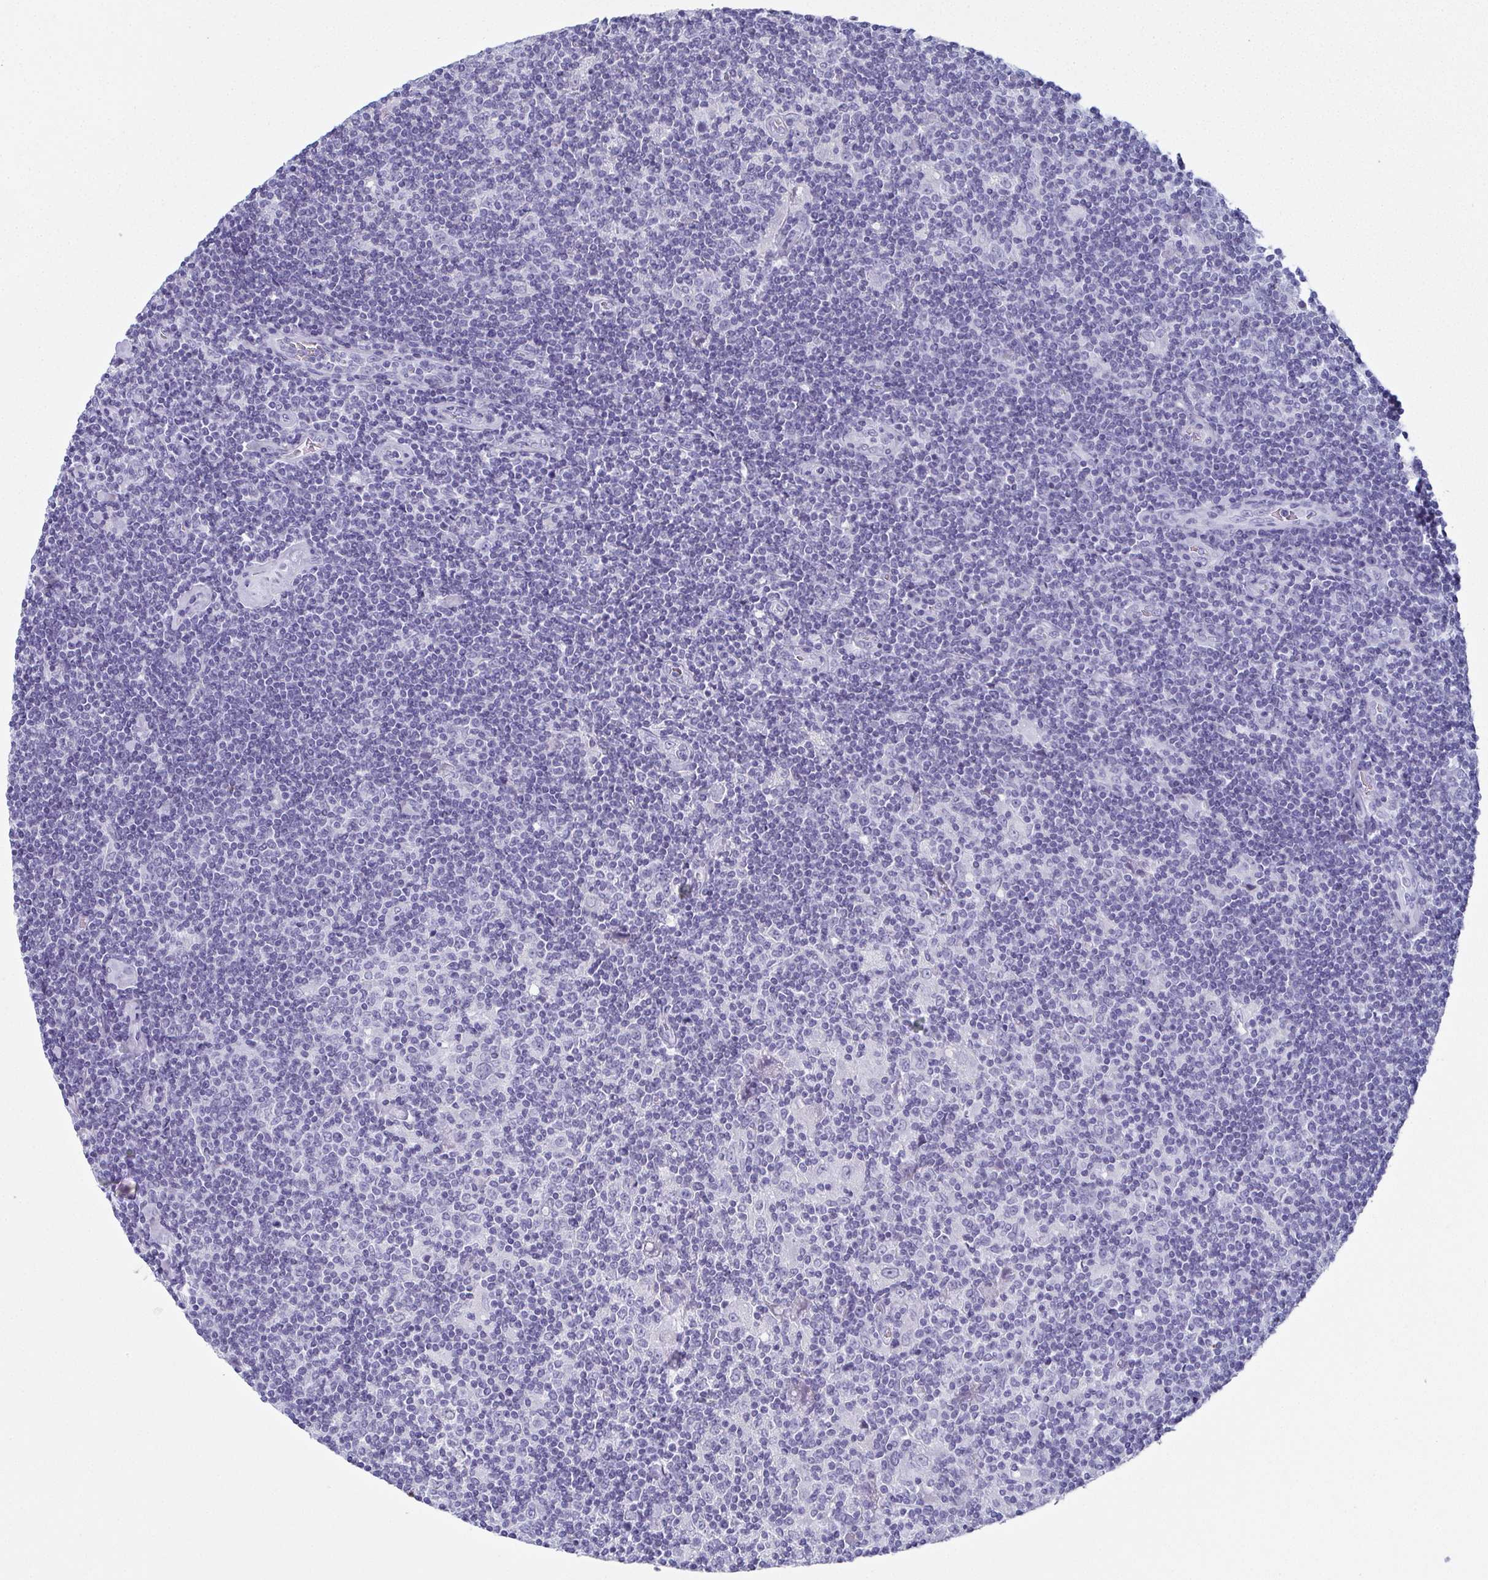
{"staining": {"intensity": "negative", "quantity": "none", "location": "none"}, "tissue": "lymphoma", "cell_type": "Tumor cells", "image_type": "cancer", "snomed": [{"axis": "morphology", "description": "Hodgkin's disease, NOS"}, {"axis": "topography", "description": "Lymph node"}], "caption": "Hodgkin's disease was stained to show a protein in brown. There is no significant positivity in tumor cells.", "gene": "SLC36A2", "patient": {"sex": "male", "age": 40}}